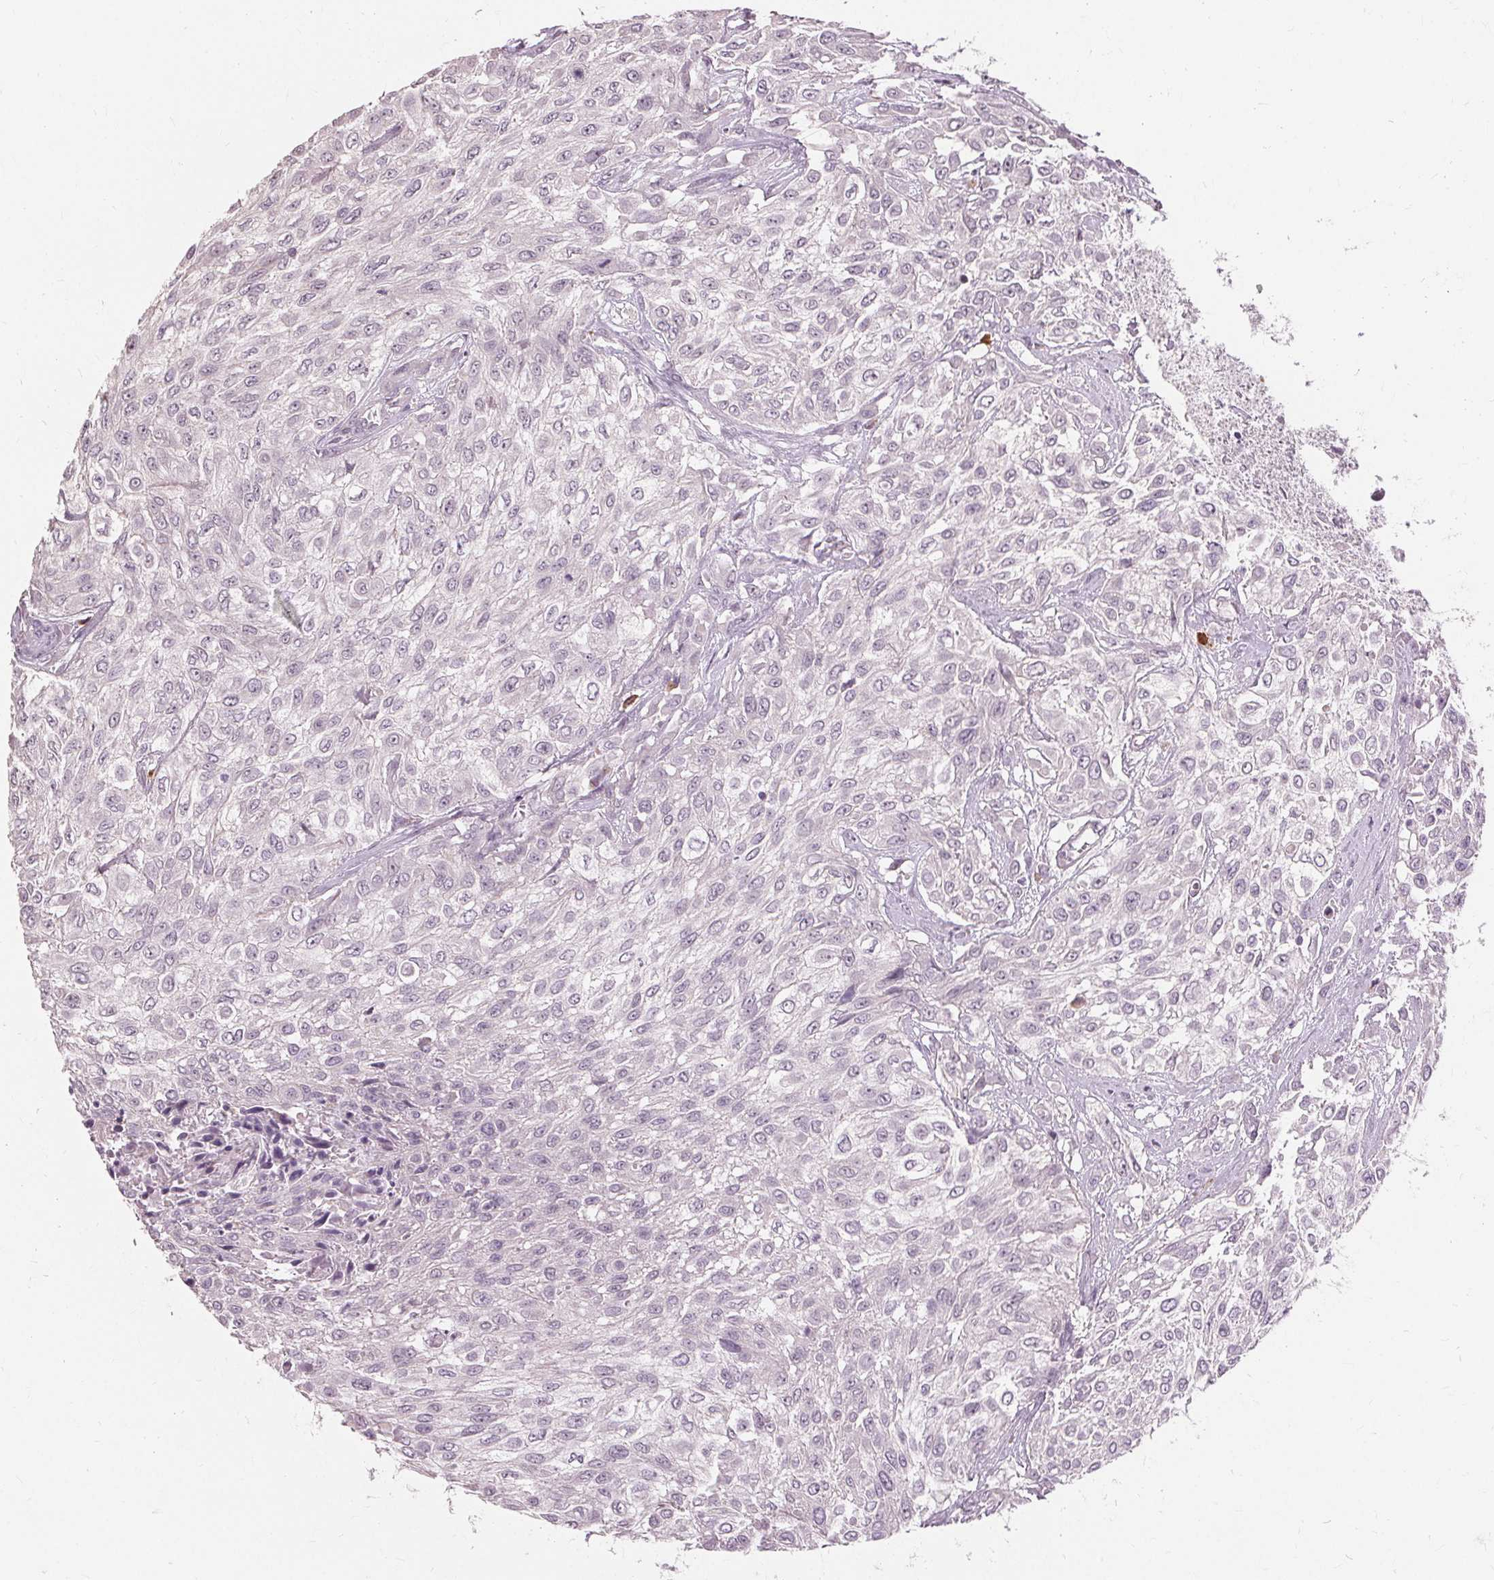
{"staining": {"intensity": "negative", "quantity": "none", "location": "none"}, "tissue": "urothelial cancer", "cell_type": "Tumor cells", "image_type": "cancer", "snomed": [{"axis": "morphology", "description": "Urothelial carcinoma, High grade"}, {"axis": "topography", "description": "Urinary bladder"}], "caption": "The immunohistochemistry (IHC) histopathology image has no significant positivity in tumor cells of urothelial cancer tissue. (DAB (3,3'-diaminobenzidine) IHC, high magnification).", "gene": "SIGLEC6", "patient": {"sex": "male", "age": 57}}